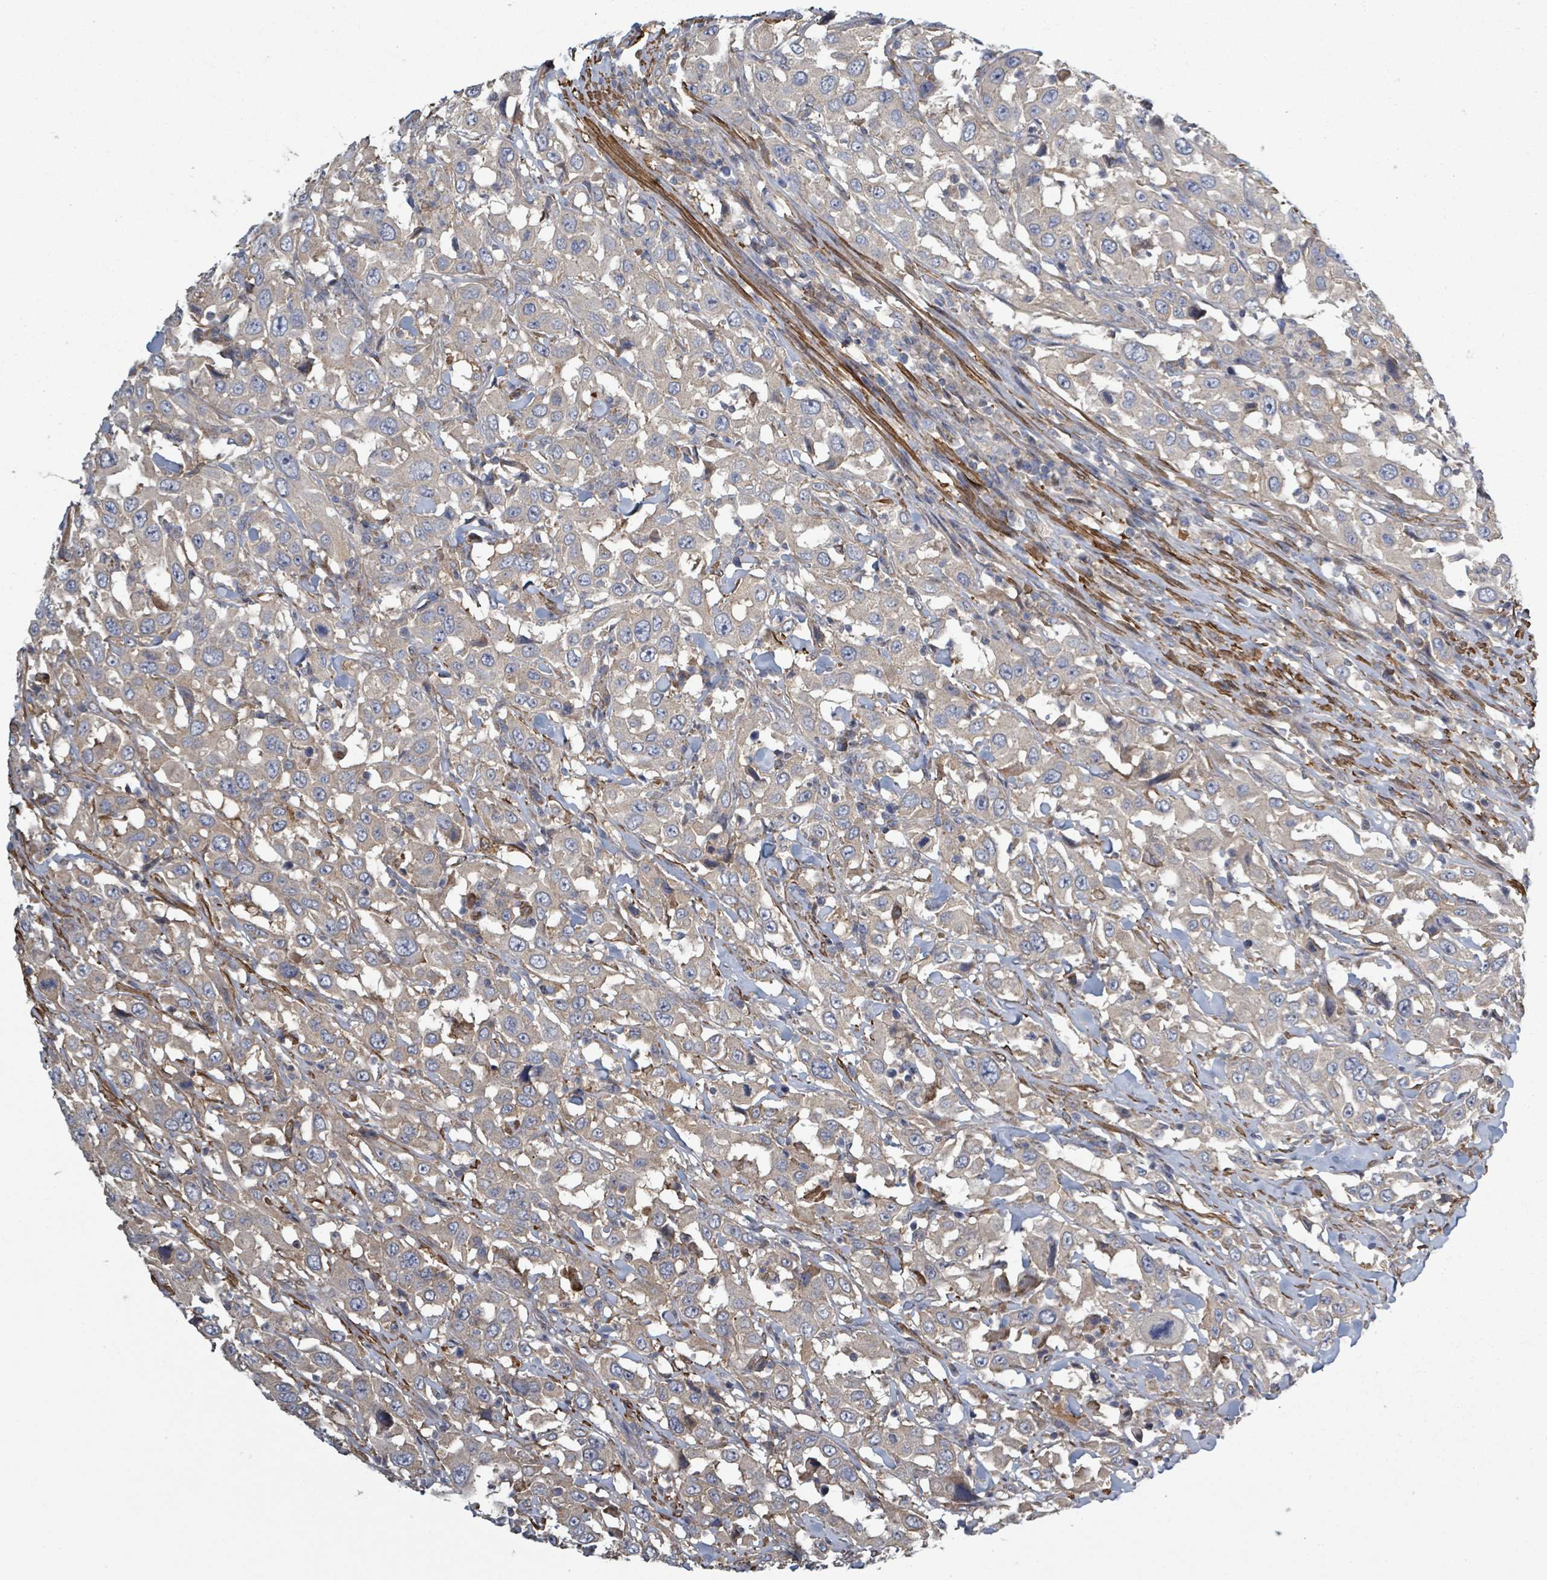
{"staining": {"intensity": "negative", "quantity": "none", "location": "none"}, "tissue": "urothelial cancer", "cell_type": "Tumor cells", "image_type": "cancer", "snomed": [{"axis": "morphology", "description": "Urothelial carcinoma, High grade"}, {"axis": "topography", "description": "Urinary bladder"}], "caption": "Immunohistochemistry image of urothelial cancer stained for a protein (brown), which shows no expression in tumor cells. (Brightfield microscopy of DAB immunohistochemistry at high magnification).", "gene": "ADCK1", "patient": {"sex": "male", "age": 61}}